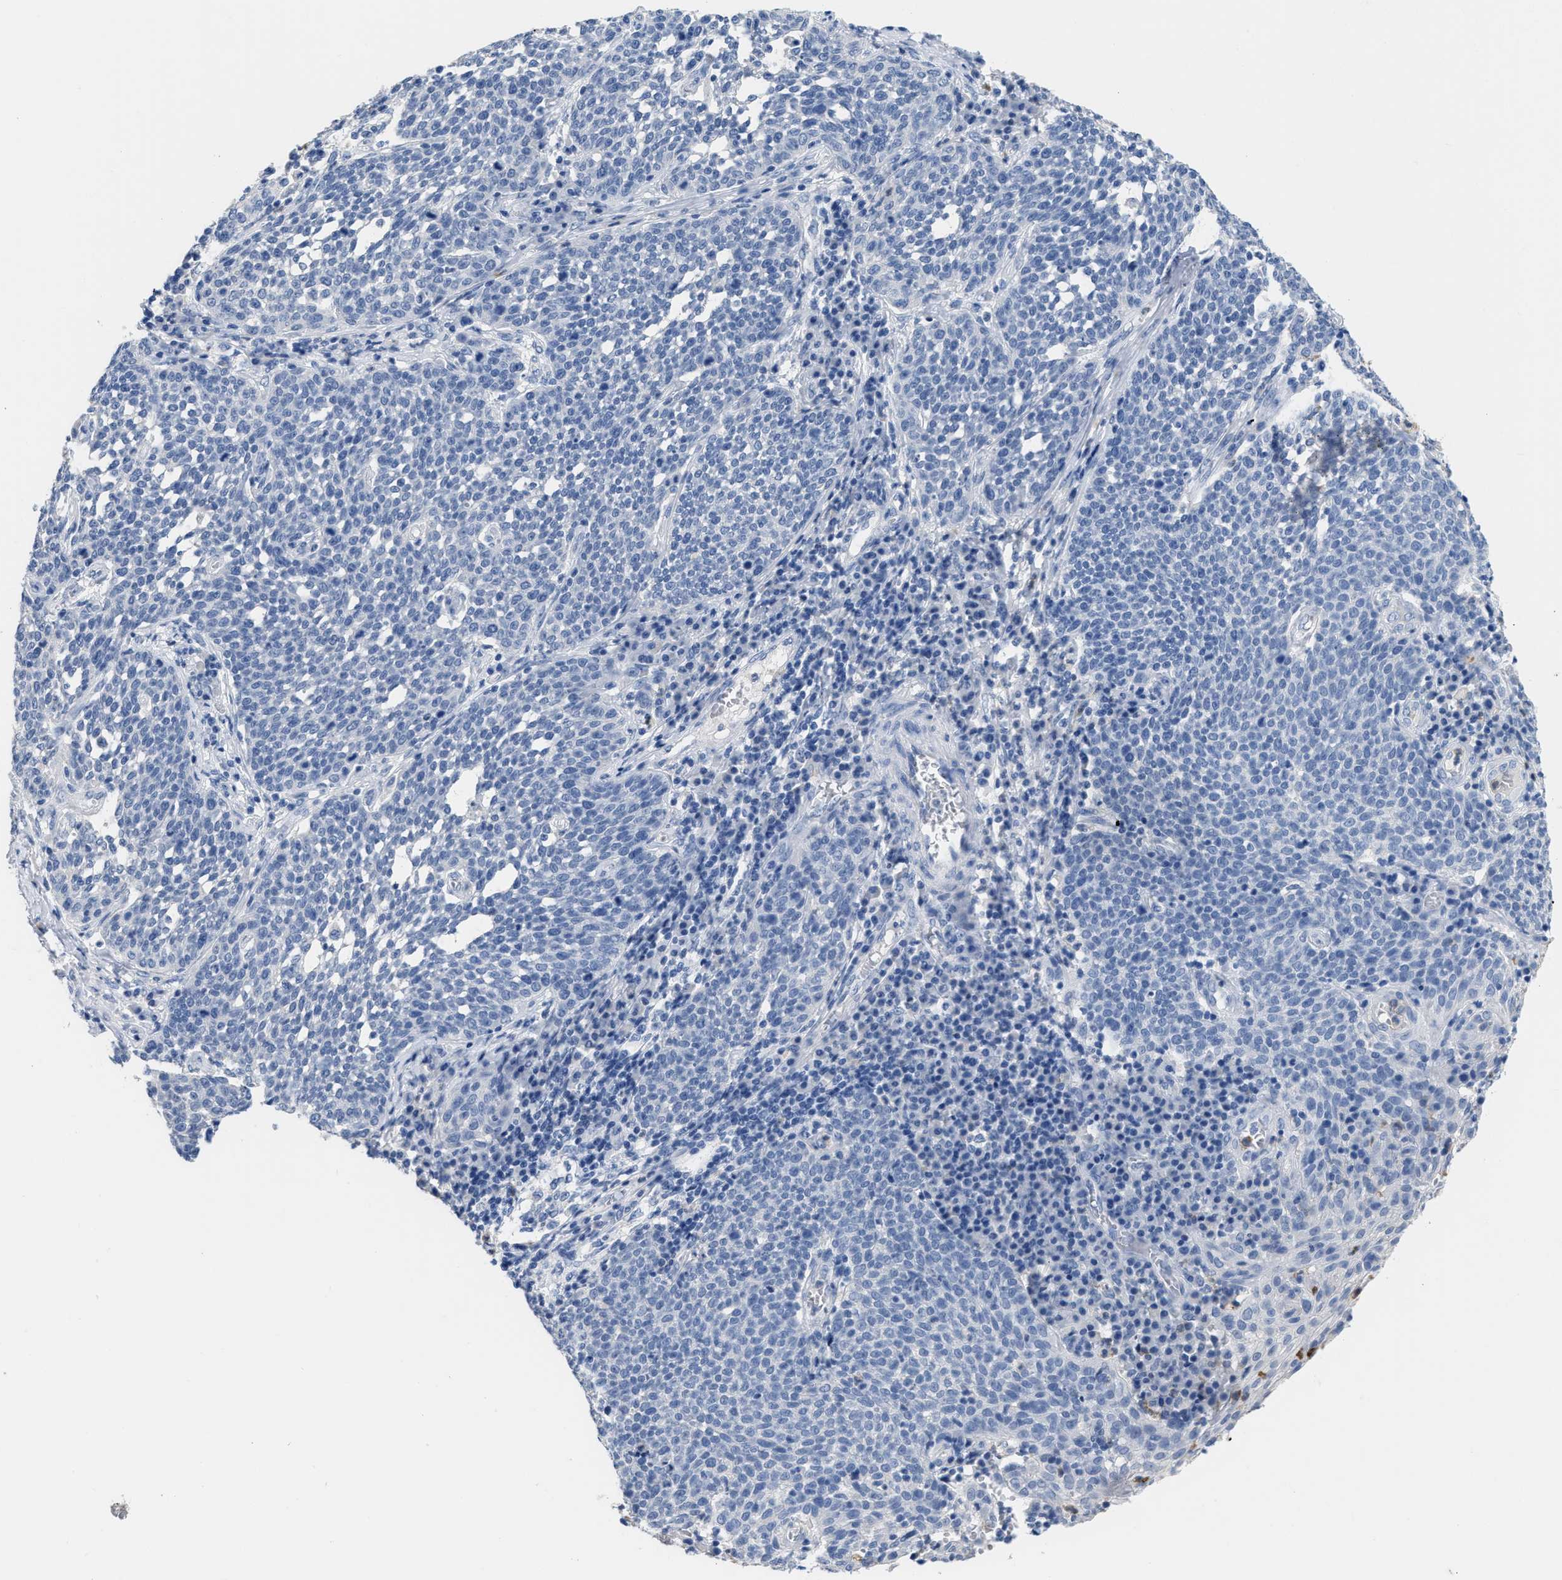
{"staining": {"intensity": "negative", "quantity": "none", "location": "none"}, "tissue": "cervical cancer", "cell_type": "Tumor cells", "image_type": "cancer", "snomed": [{"axis": "morphology", "description": "Squamous cell carcinoma, NOS"}, {"axis": "topography", "description": "Cervix"}], "caption": "Immunohistochemistry image of human cervical cancer stained for a protein (brown), which demonstrates no staining in tumor cells.", "gene": "CR1", "patient": {"sex": "female", "age": 34}}